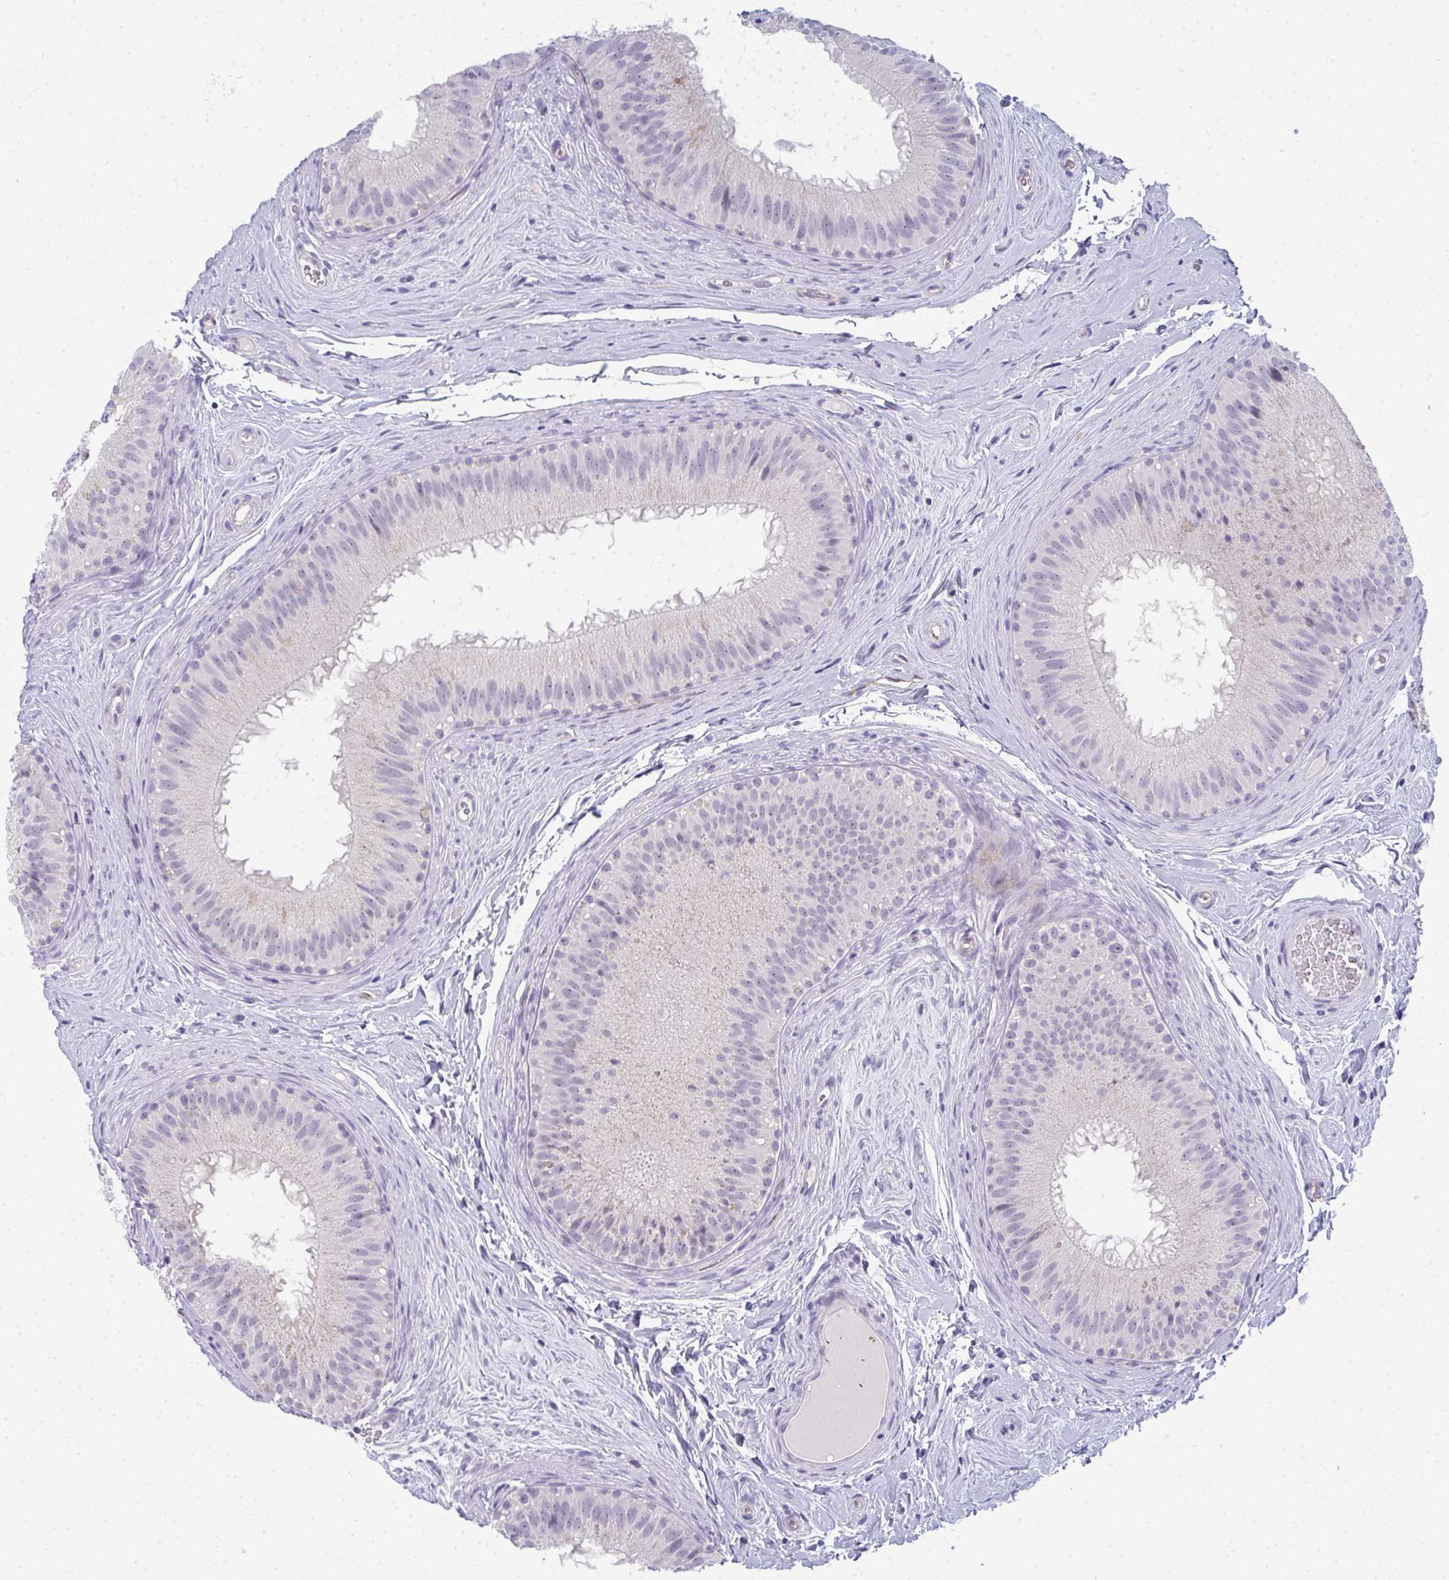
{"staining": {"intensity": "negative", "quantity": "none", "location": "none"}, "tissue": "epididymis", "cell_type": "Glandular cells", "image_type": "normal", "snomed": [{"axis": "morphology", "description": "Normal tissue, NOS"}, {"axis": "topography", "description": "Epididymis"}], "caption": "This is a histopathology image of immunohistochemistry (IHC) staining of benign epididymis, which shows no expression in glandular cells.", "gene": "TMEM82", "patient": {"sex": "male", "age": 44}}